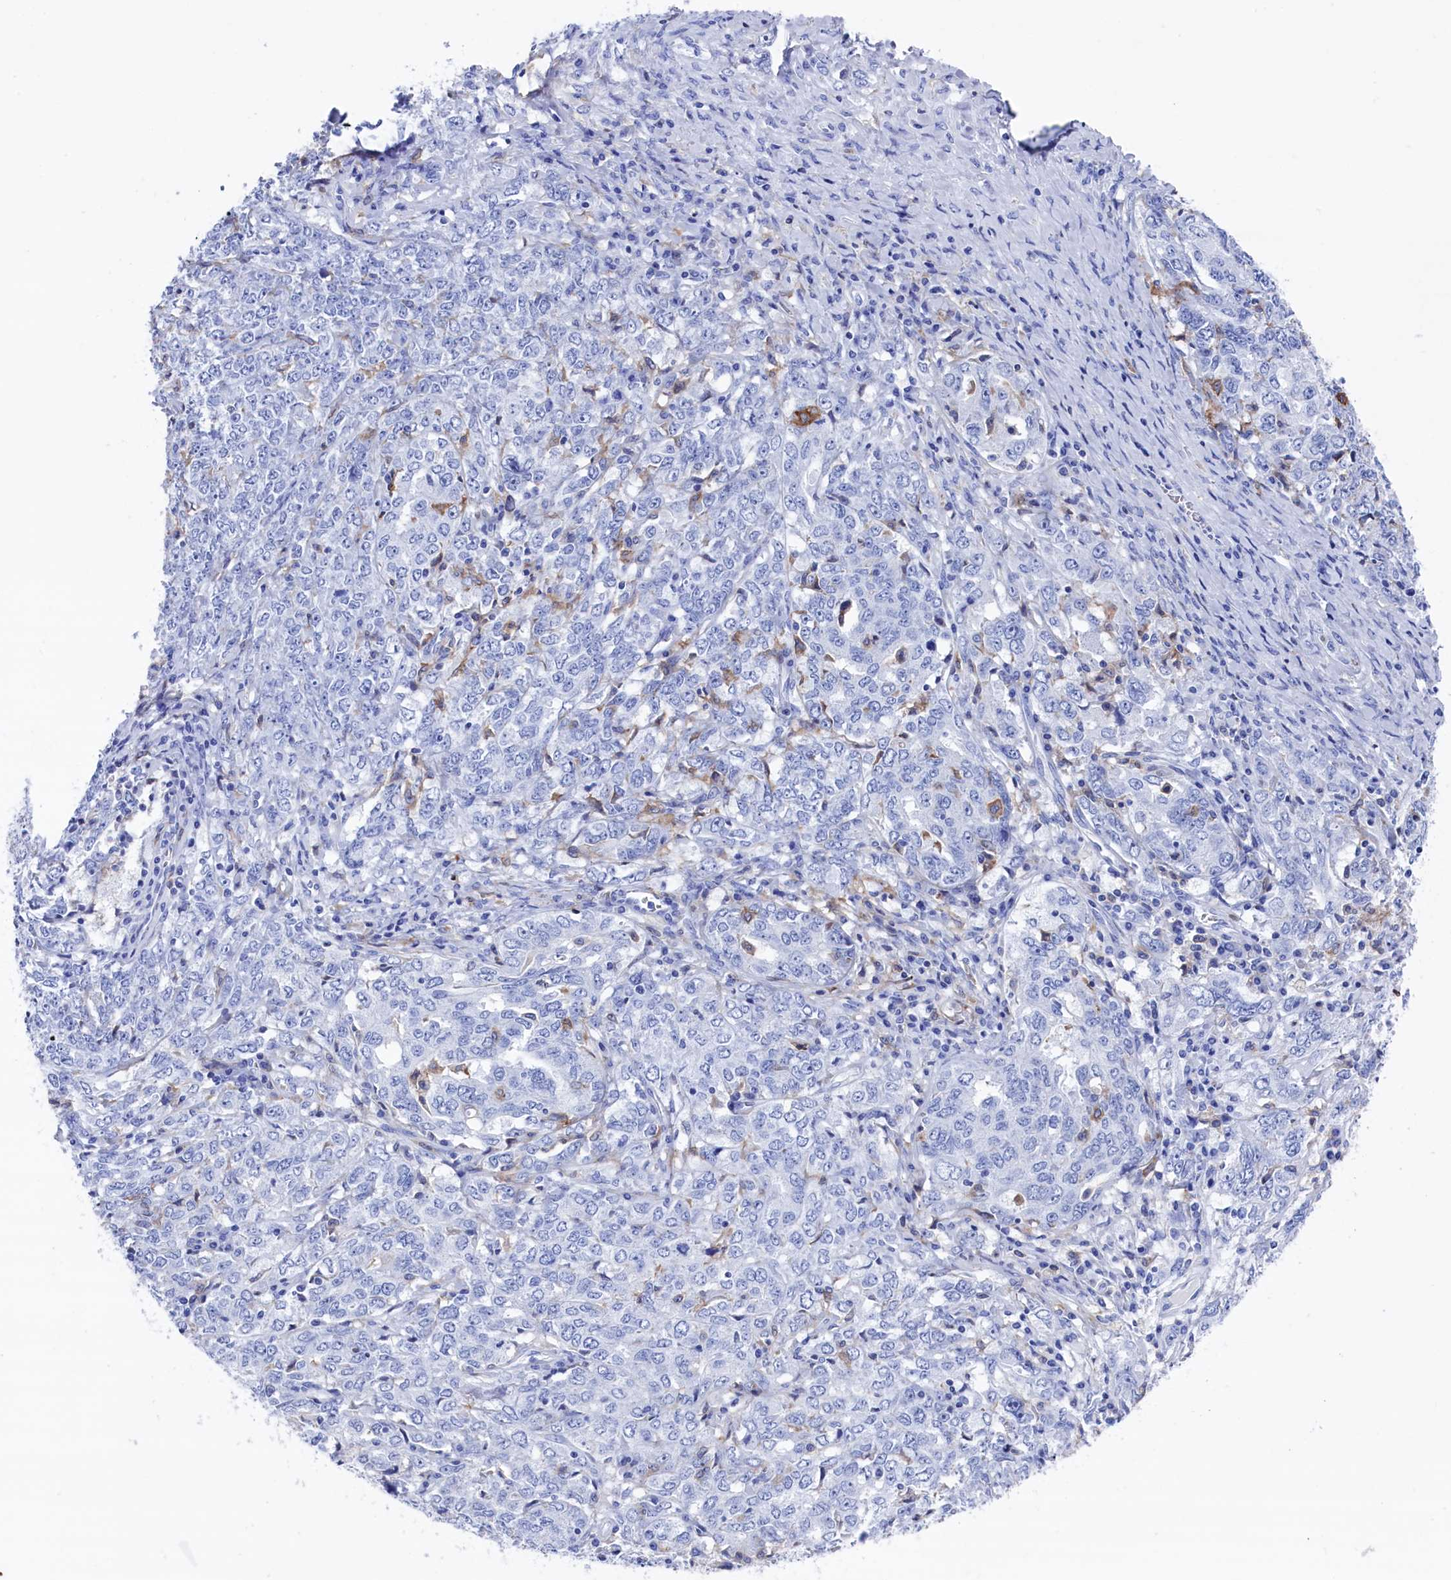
{"staining": {"intensity": "moderate", "quantity": "<25%", "location": "cytoplasmic/membranous"}, "tissue": "ovarian cancer", "cell_type": "Tumor cells", "image_type": "cancer", "snomed": [{"axis": "morphology", "description": "Carcinoma, endometroid"}, {"axis": "topography", "description": "Ovary"}], "caption": "An immunohistochemistry (IHC) image of neoplastic tissue is shown. Protein staining in brown shows moderate cytoplasmic/membranous positivity in endometroid carcinoma (ovarian) within tumor cells. The protein is stained brown, and the nuclei are stained in blue (DAB IHC with brightfield microscopy, high magnification).", "gene": "TYROBP", "patient": {"sex": "female", "age": 62}}